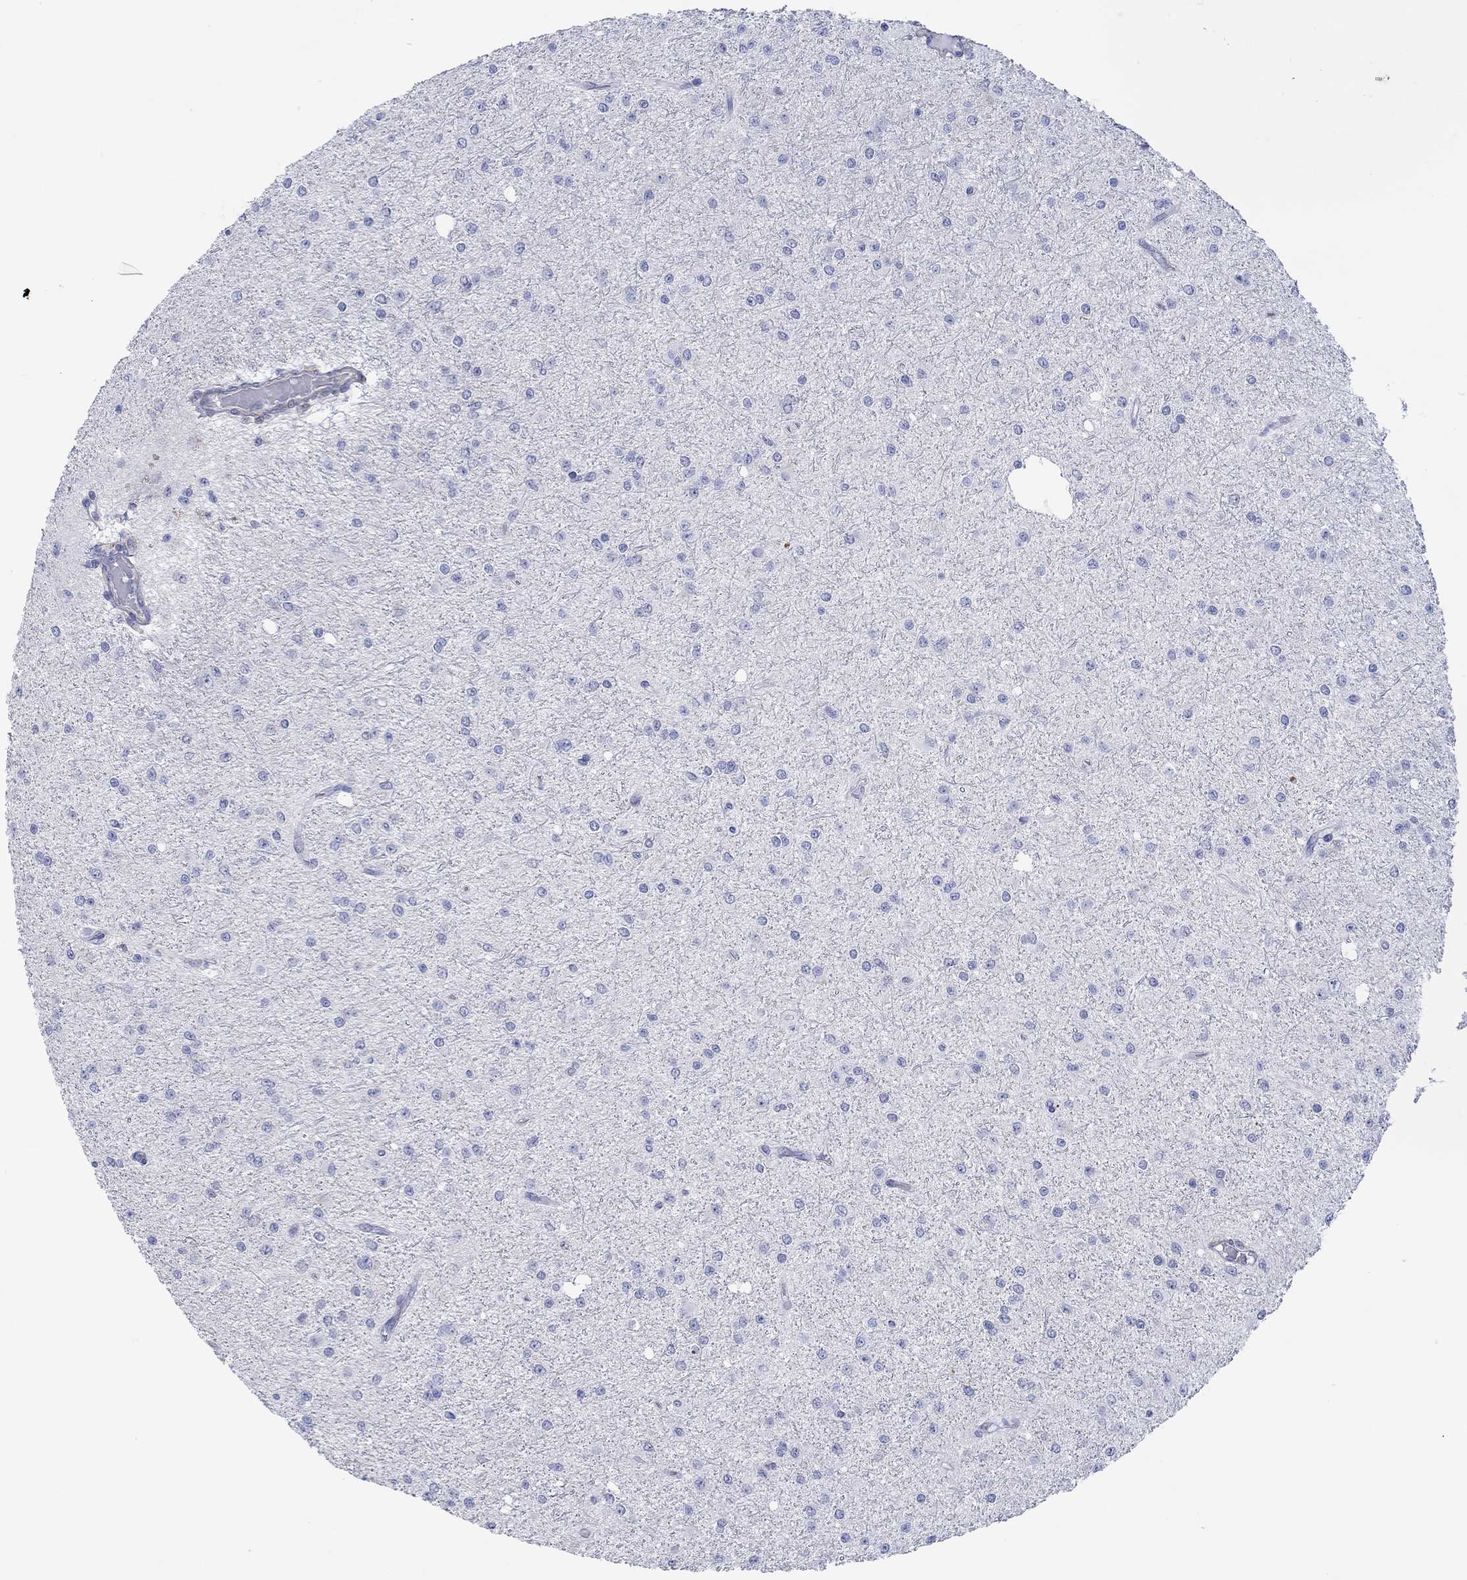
{"staining": {"intensity": "negative", "quantity": "none", "location": "none"}, "tissue": "glioma", "cell_type": "Tumor cells", "image_type": "cancer", "snomed": [{"axis": "morphology", "description": "Glioma, malignant, Low grade"}, {"axis": "topography", "description": "Brain"}], "caption": "High power microscopy micrograph of an immunohistochemistry (IHC) histopathology image of glioma, revealing no significant staining in tumor cells.", "gene": "PPIL6", "patient": {"sex": "male", "age": 27}}